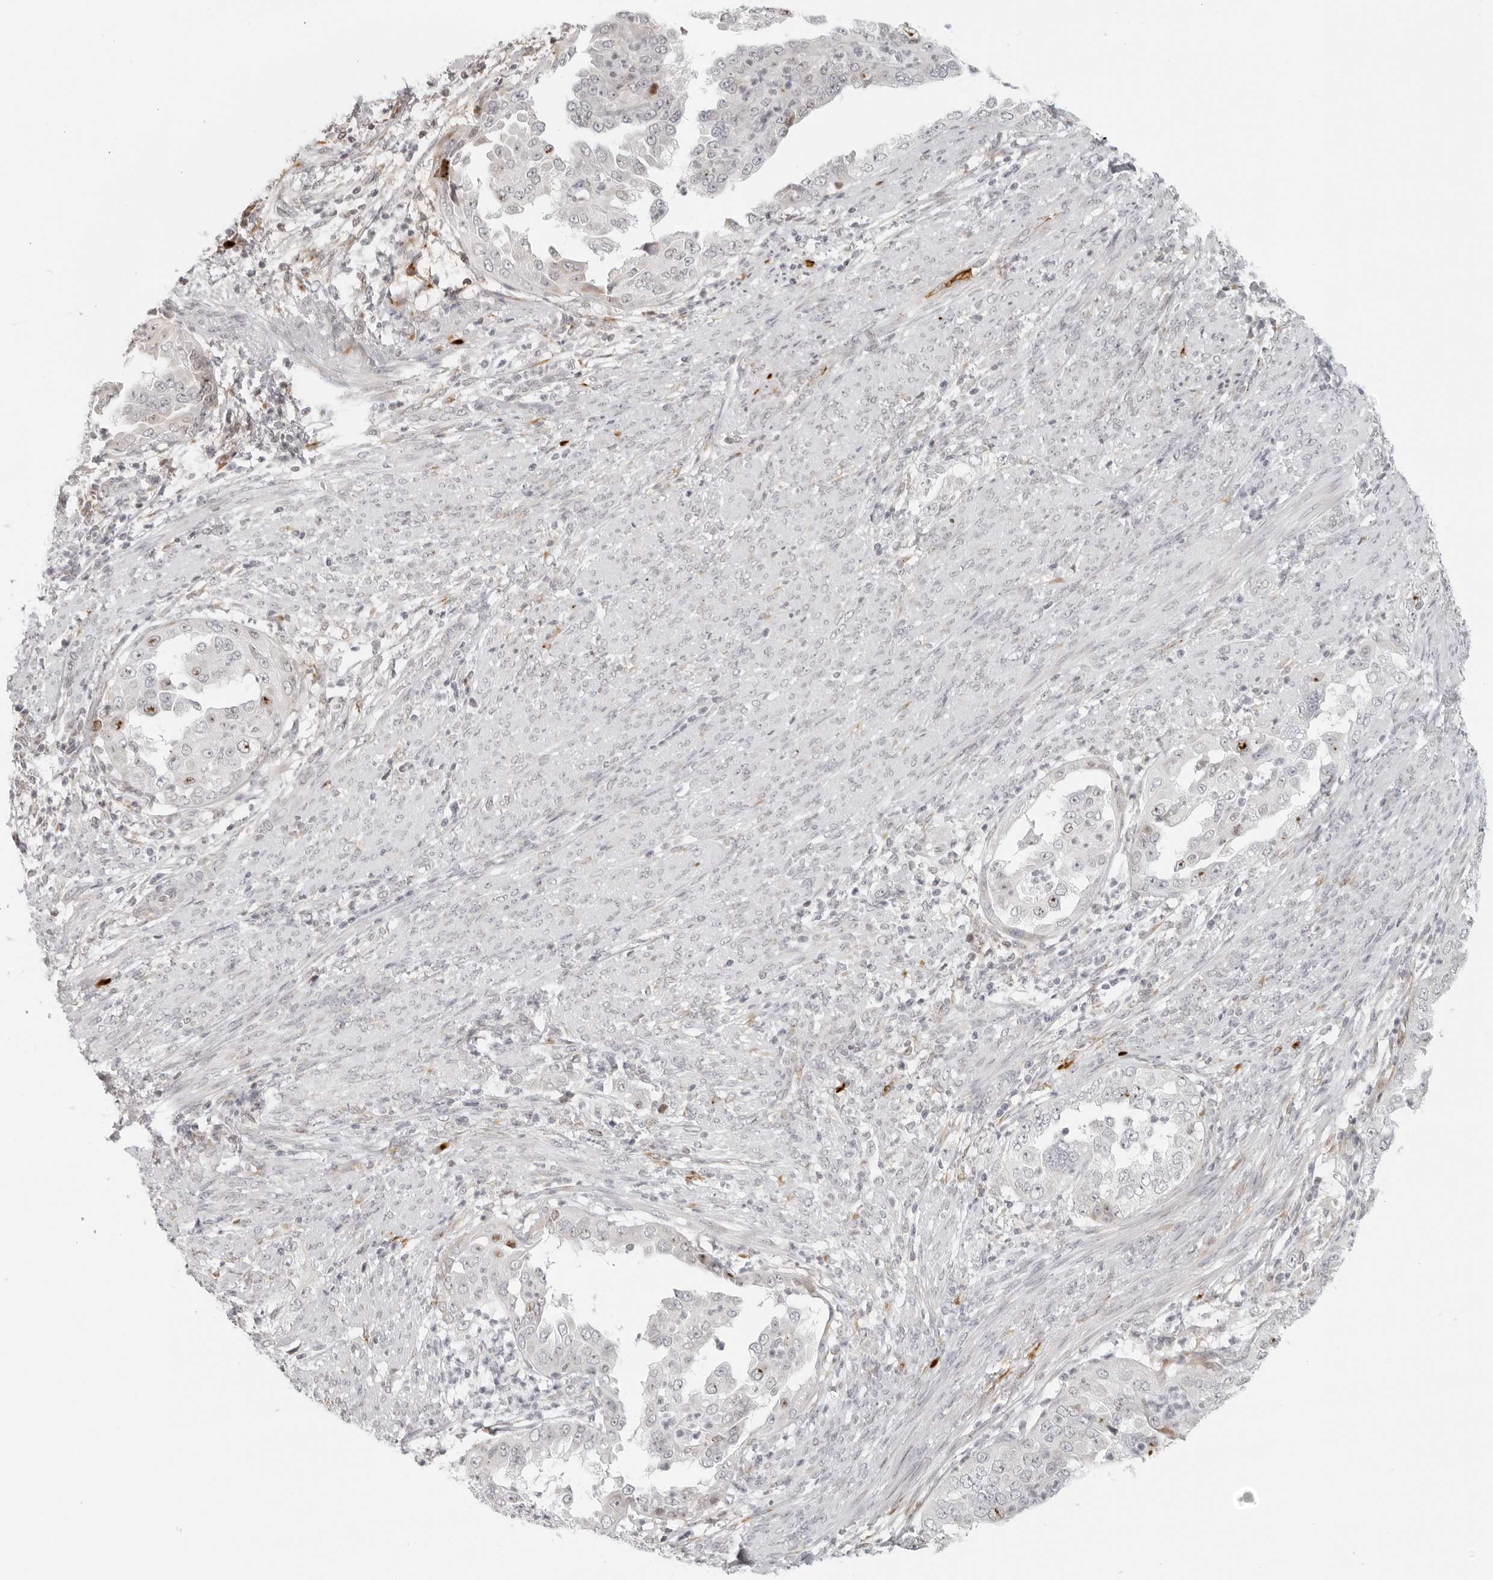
{"staining": {"intensity": "moderate", "quantity": "<25%", "location": "nuclear"}, "tissue": "endometrial cancer", "cell_type": "Tumor cells", "image_type": "cancer", "snomed": [{"axis": "morphology", "description": "Adenocarcinoma, NOS"}, {"axis": "topography", "description": "Endometrium"}], "caption": "Immunohistochemical staining of human endometrial cancer shows low levels of moderate nuclear protein positivity in approximately <25% of tumor cells.", "gene": "ZNF678", "patient": {"sex": "female", "age": 85}}